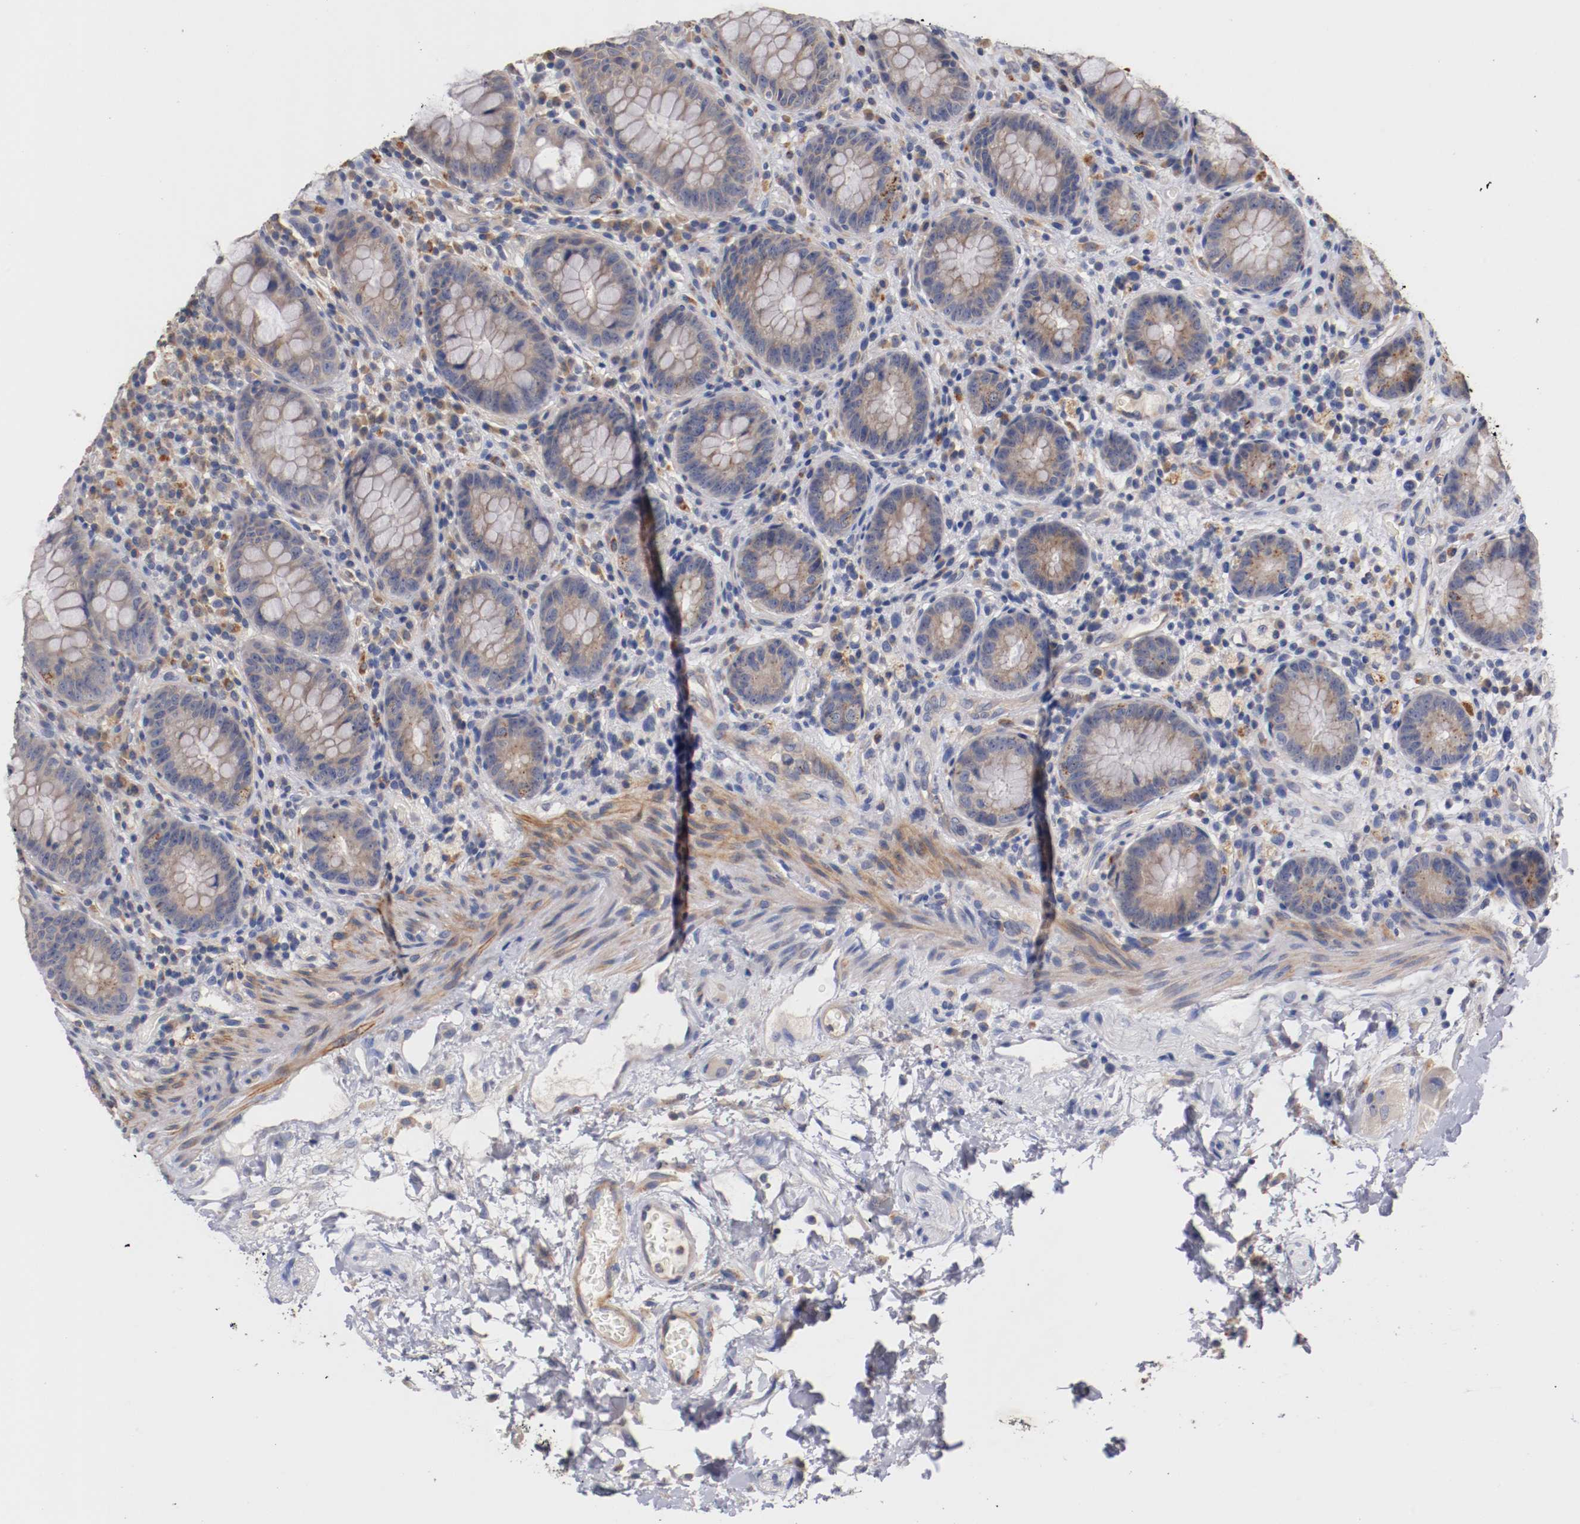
{"staining": {"intensity": "moderate", "quantity": "25%-75%", "location": "cytoplasmic/membranous"}, "tissue": "colon", "cell_type": "Endothelial cells", "image_type": "normal", "snomed": [{"axis": "morphology", "description": "Normal tissue, NOS"}, {"axis": "topography", "description": "Colon"}], "caption": "Colon was stained to show a protein in brown. There is medium levels of moderate cytoplasmic/membranous expression in about 25%-75% of endothelial cells.", "gene": "SEMA5A", "patient": {"sex": "female", "age": 46}}